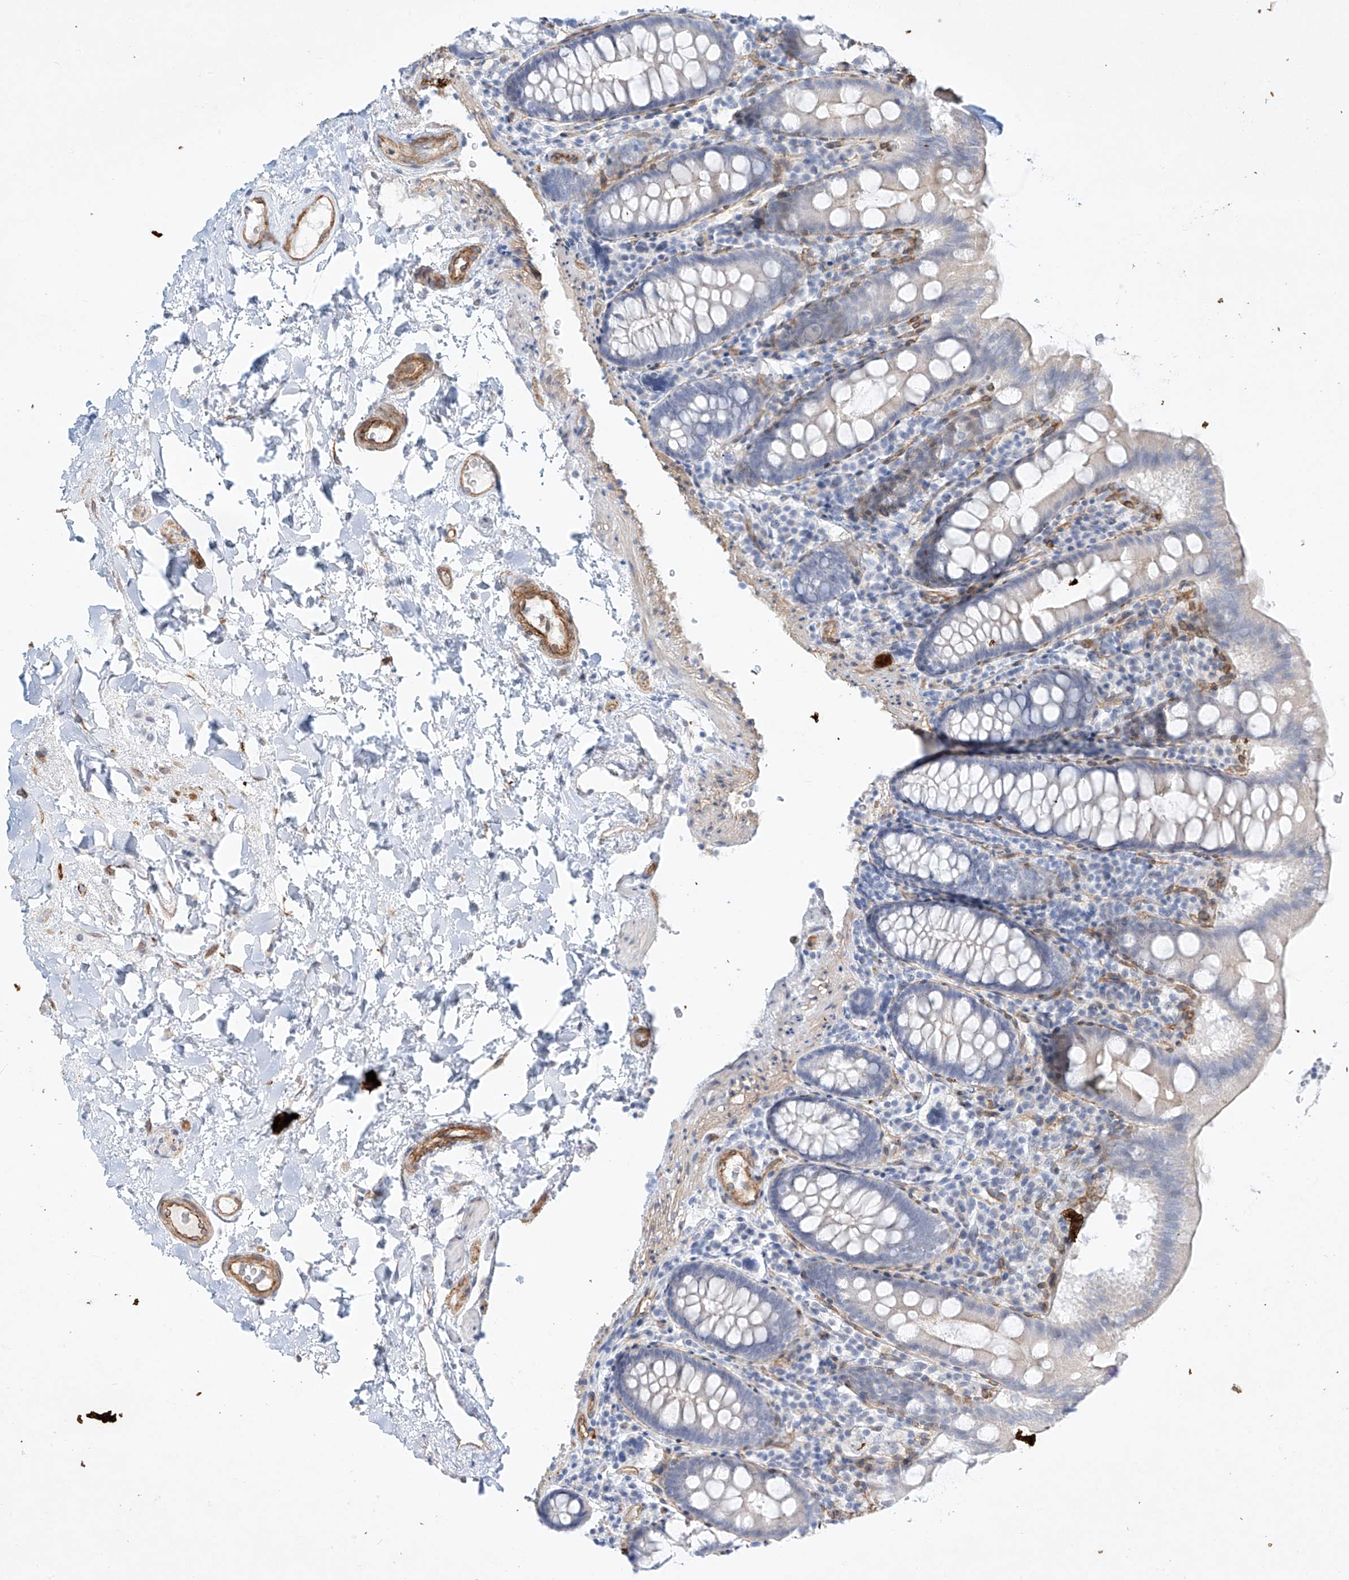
{"staining": {"intensity": "strong", "quantity": ">75%", "location": "cytoplasmic/membranous"}, "tissue": "colon", "cell_type": "Endothelial cells", "image_type": "normal", "snomed": [{"axis": "morphology", "description": "Normal tissue, NOS"}, {"axis": "topography", "description": "Colon"}], "caption": "This photomicrograph demonstrates immunohistochemistry staining of benign colon, with high strong cytoplasmic/membranous expression in approximately >75% of endothelial cells.", "gene": "REEP2", "patient": {"sex": "female", "age": 79}}